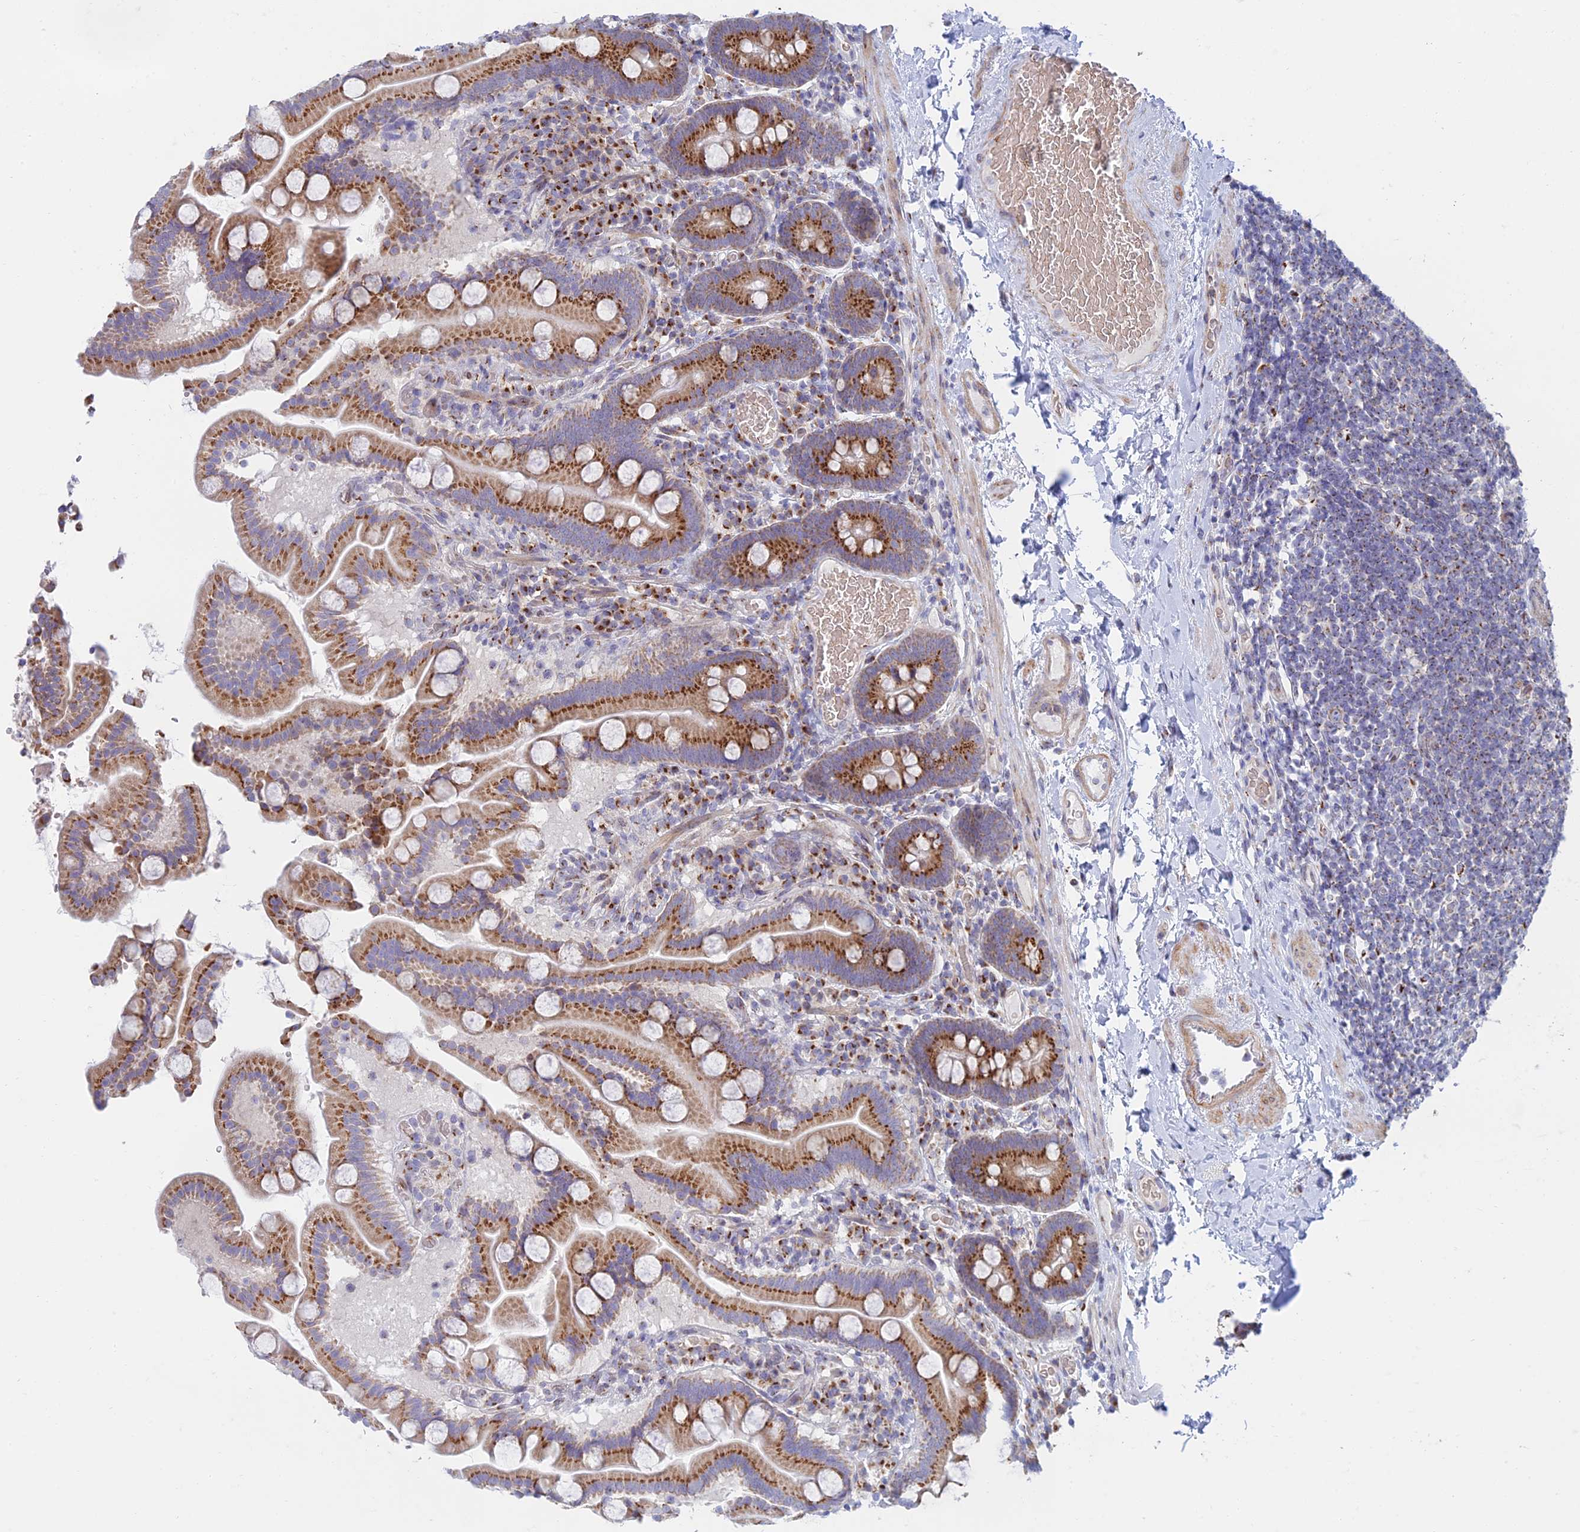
{"staining": {"intensity": "strong", "quantity": ">75%", "location": "cytoplasmic/membranous"}, "tissue": "duodenum", "cell_type": "Glandular cells", "image_type": "normal", "snomed": [{"axis": "morphology", "description": "Normal tissue, NOS"}, {"axis": "topography", "description": "Duodenum"}], "caption": "Unremarkable duodenum exhibits strong cytoplasmic/membranous staining in about >75% of glandular cells, visualized by immunohistochemistry.", "gene": "ENSG00000267561", "patient": {"sex": "male", "age": 55}}